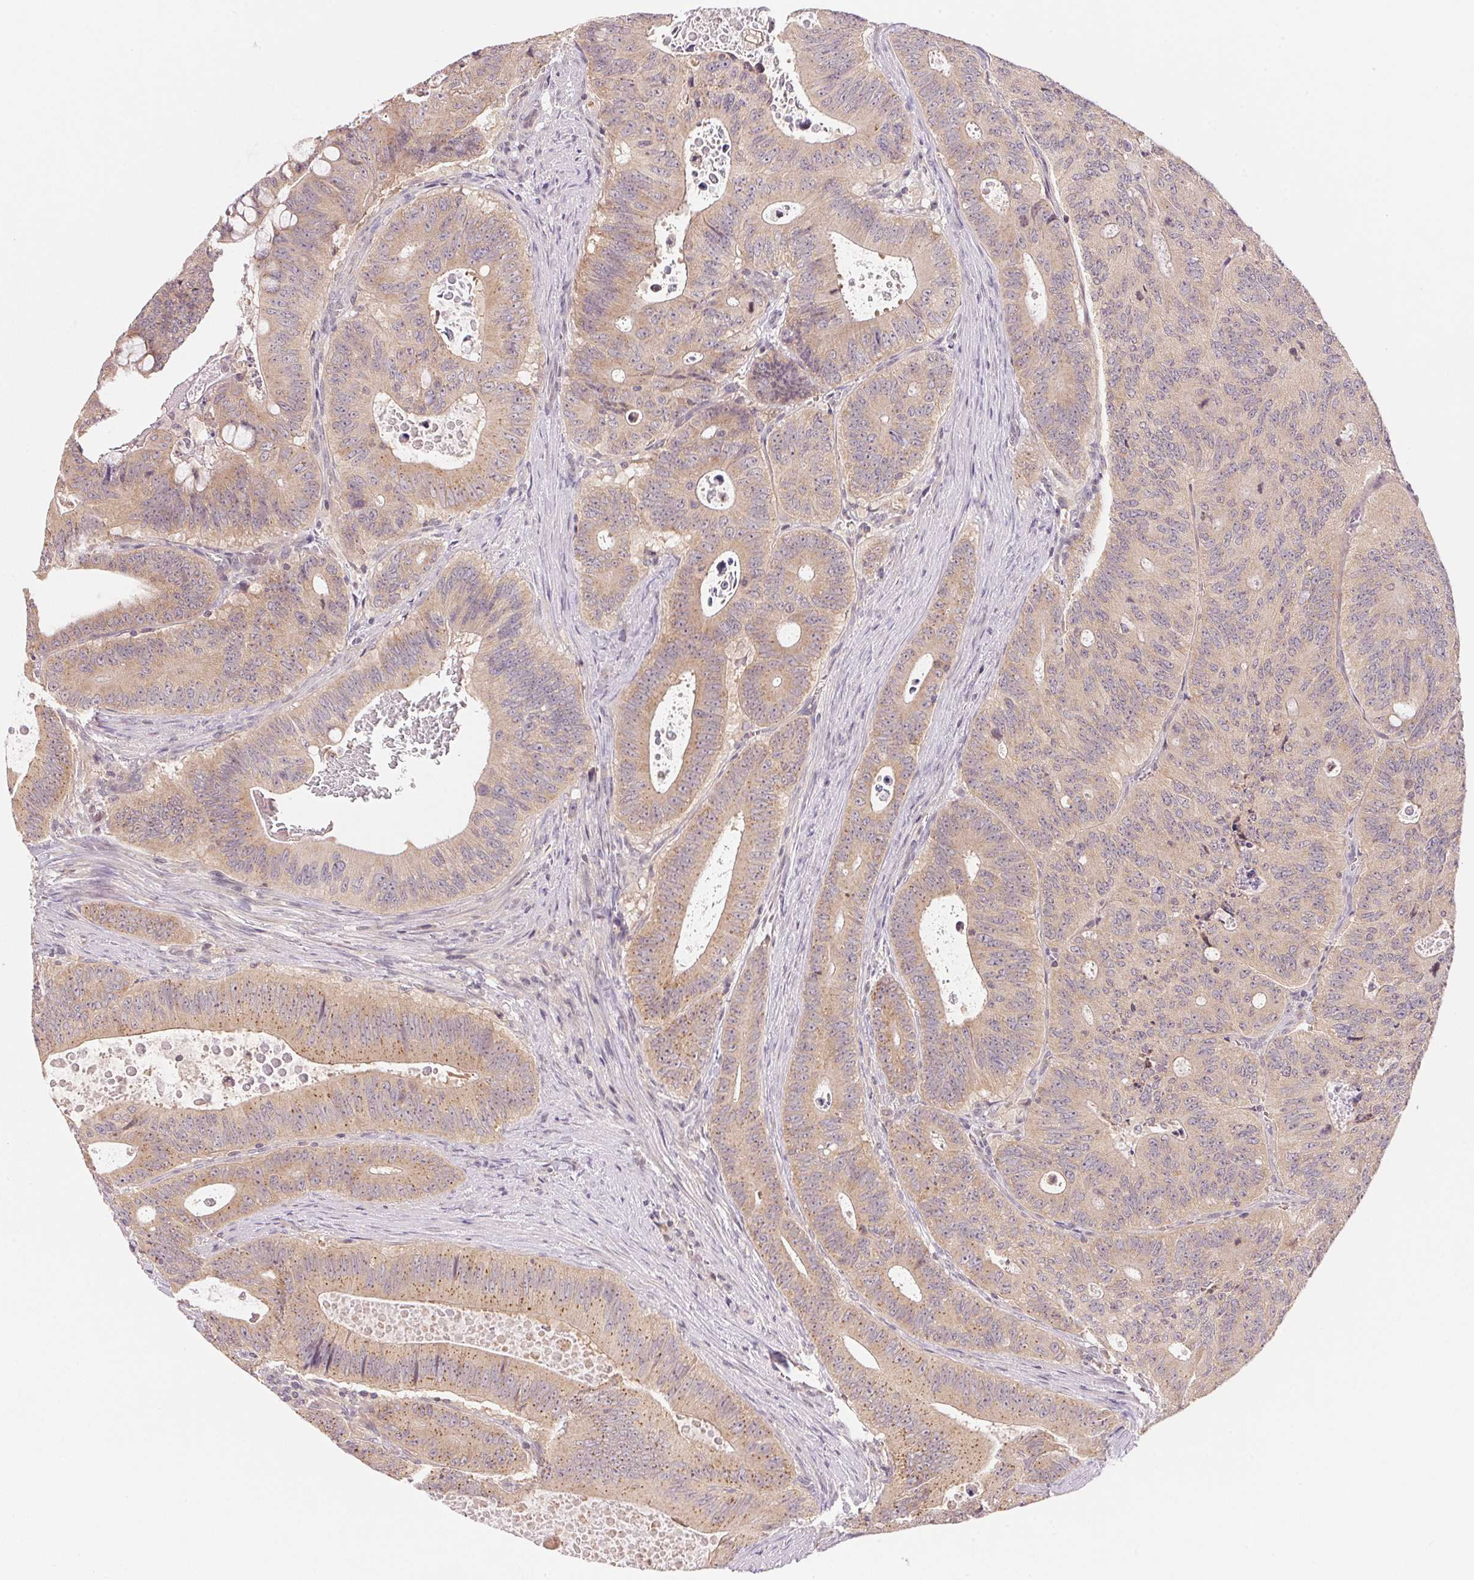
{"staining": {"intensity": "moderate", "quantity": ">75%", "location": "cytoplasmic/membranous"}, "tissue": "colorectal cancer", "cell_type": "Tumor cells", "image_type": "cancer", "snomed": [{"axis": "morphology", "description": "Adenocarcinoma, NOS"}, {"axis": "topography", "description": "Colon"}], "caption": "Immunohistochemistry histopathology image of neoplastic tissue: colorectal cancer stained using immunohistochemistry (IHC) displays medium levels of moderate protein expression localized specifically in the cytoplasmic/membranous of tumor cells, appearing as a cytoplasmic/membranous brown color.", "gene": "BNIP5", "patient": {"sex": "male", "age": 62}}